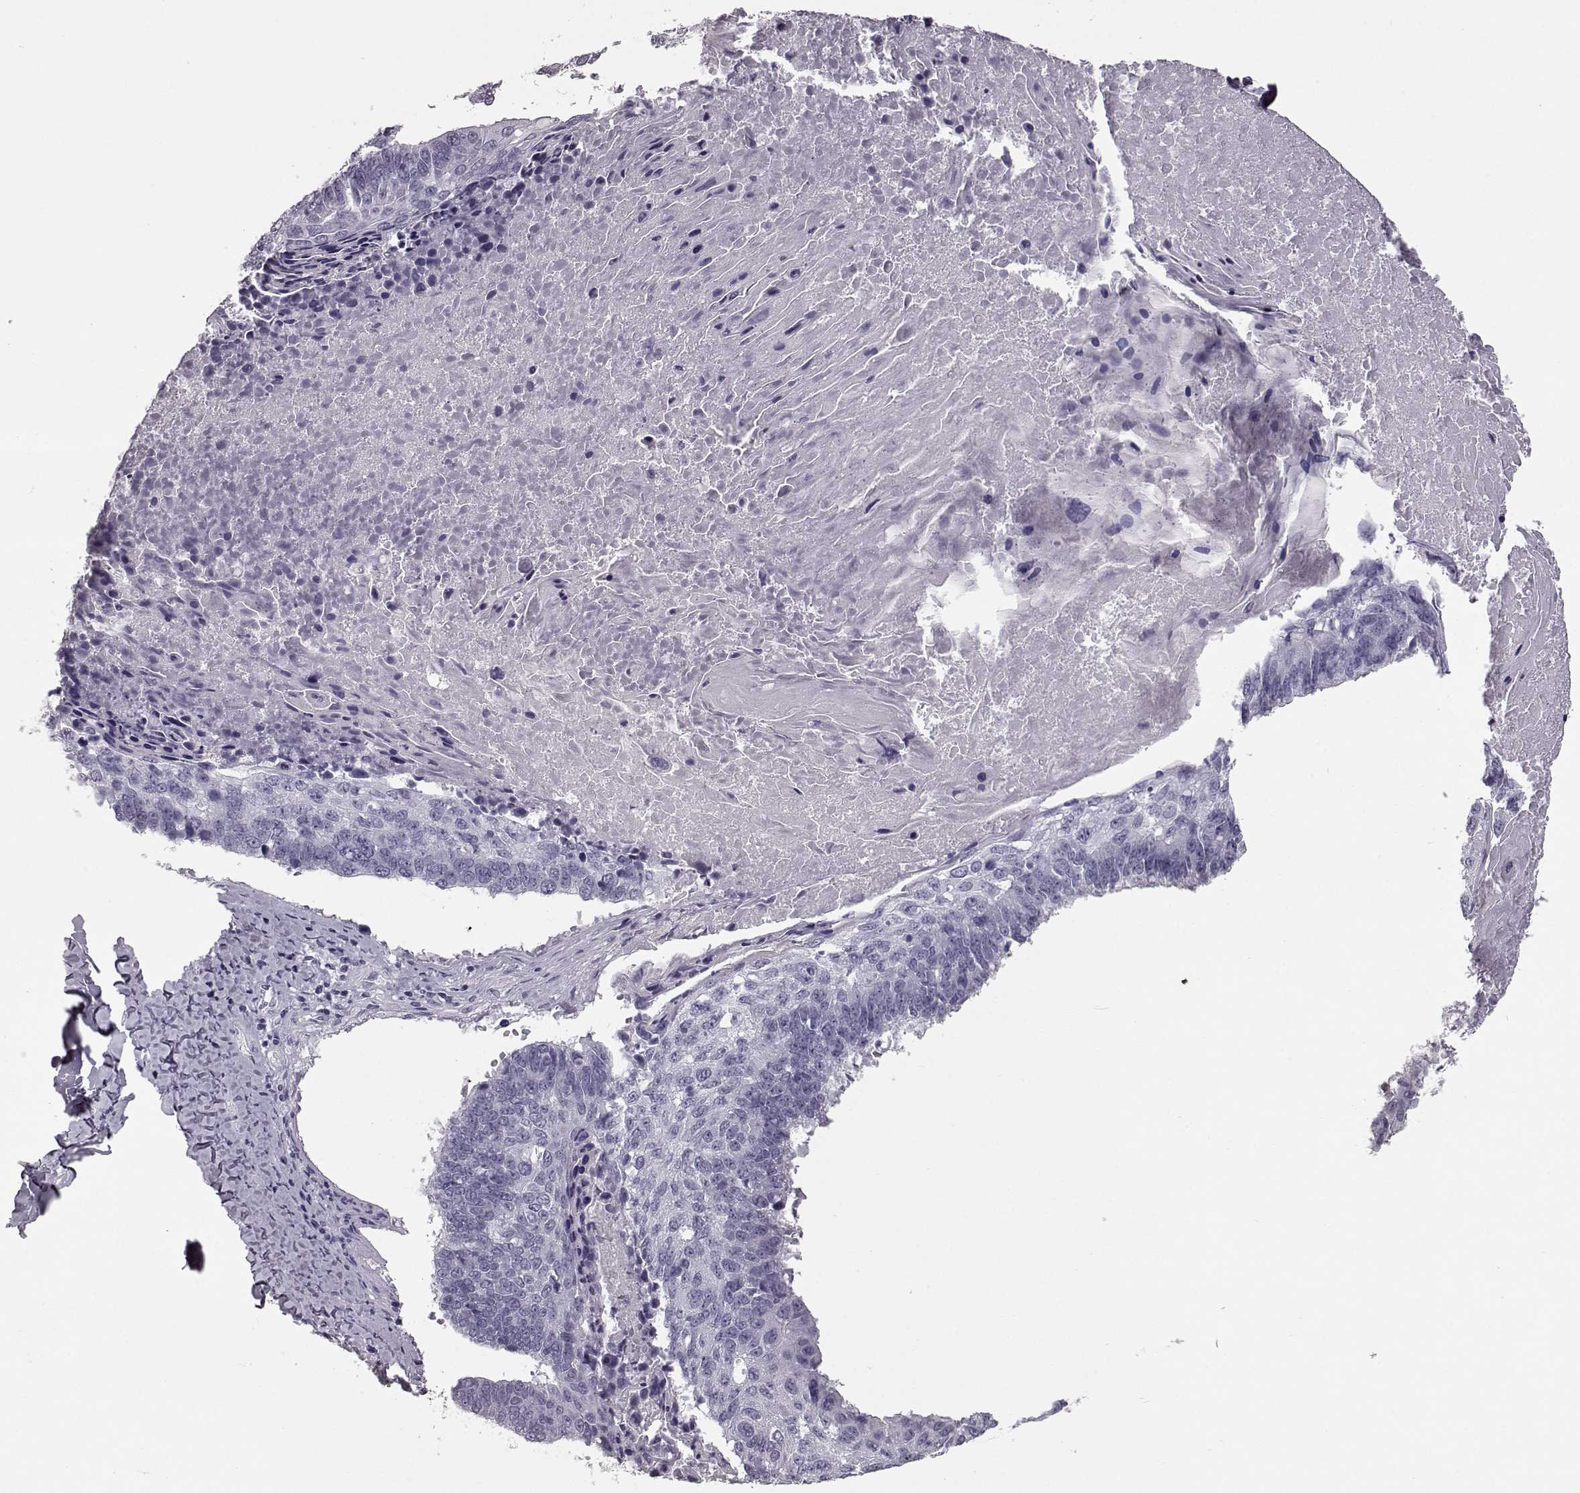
{"staining": {"intensity": "negative", "quantity": "none", "location": "none"}, "tissue": "lung cancer", "cell_type": "Tumor cells", "image_type": "cancer", "snomed": [{"axis": "morphology", "description": "Squamous cell carcinoma, NOS"}, {"axis": "topography", "description": "Lung"}], "caption": "An immunohistochemistry (IHC) photomicrograph of lung cancer is shown. There is no staining in tumor cells of lung cancer. The staining was performed using DAB to visualize the protein expression in brown, while the nuclei were stained in blue with hematoxylin (Magnification: 20x).", "gene": "CCL19", "patient": {"sex": "male", "age": 73}}